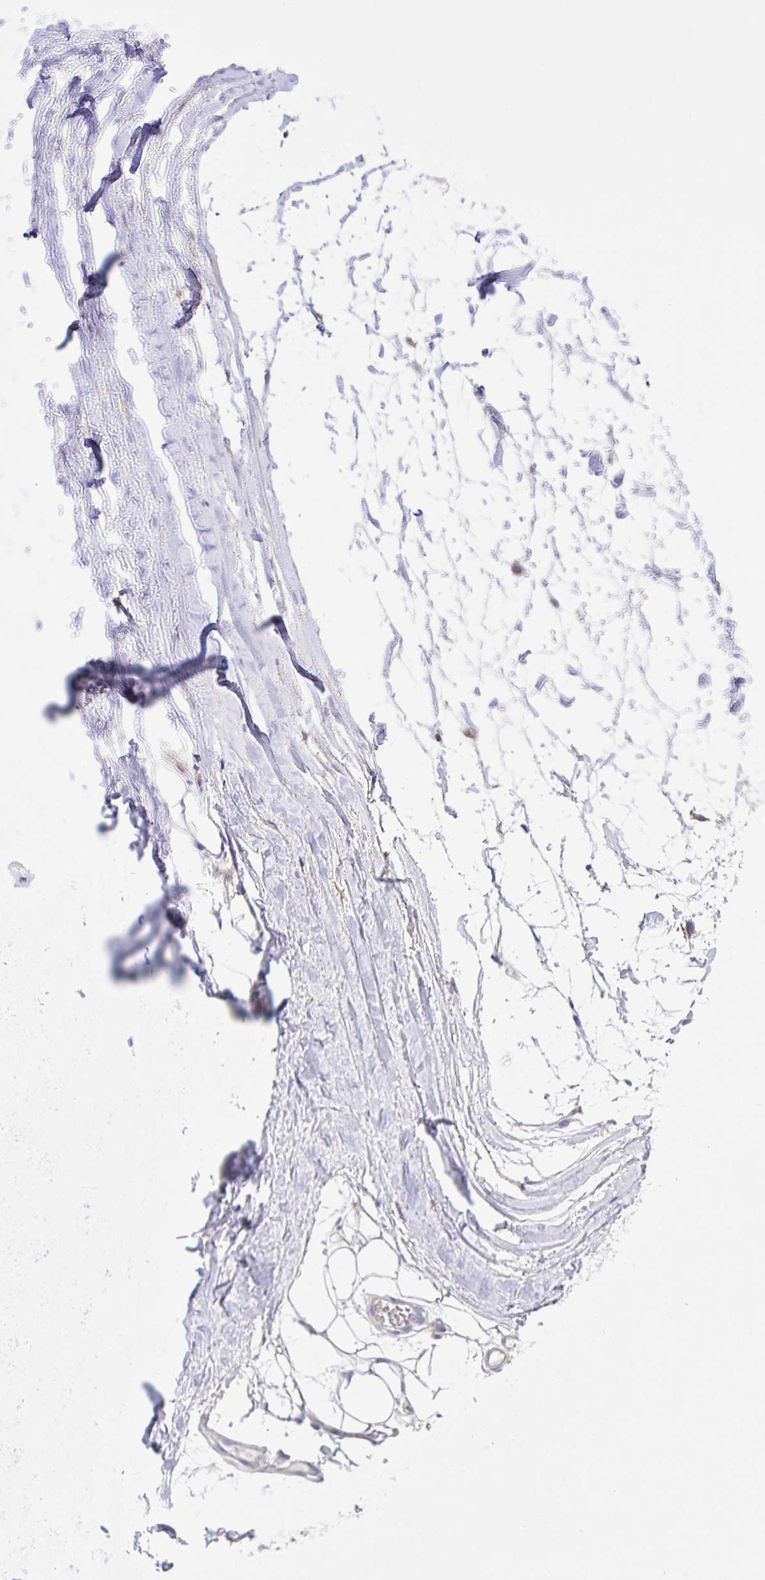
{"staining": {"intensity": "negative", "quantity": "none", "location": "none"}, "tissue": "adipose tissue", "cell_type": "Adipocytes", "image_type": "normal", "snomed": [{"axis": "morphology", "description": "Normal tissue, NOS"}, {"axis": "topography", "description": "Lymph node"}, {"axis": "topography", "description": "Cartilage tissue"}, {"axis": "topography", "description": "Nasopharynx"}], "caption": "Histopathology image shows no significant protein staining in adipocytes of normal adipose tissue.", "gene": "OR51M1", "patient": {"sex": "male", "age": 63}}